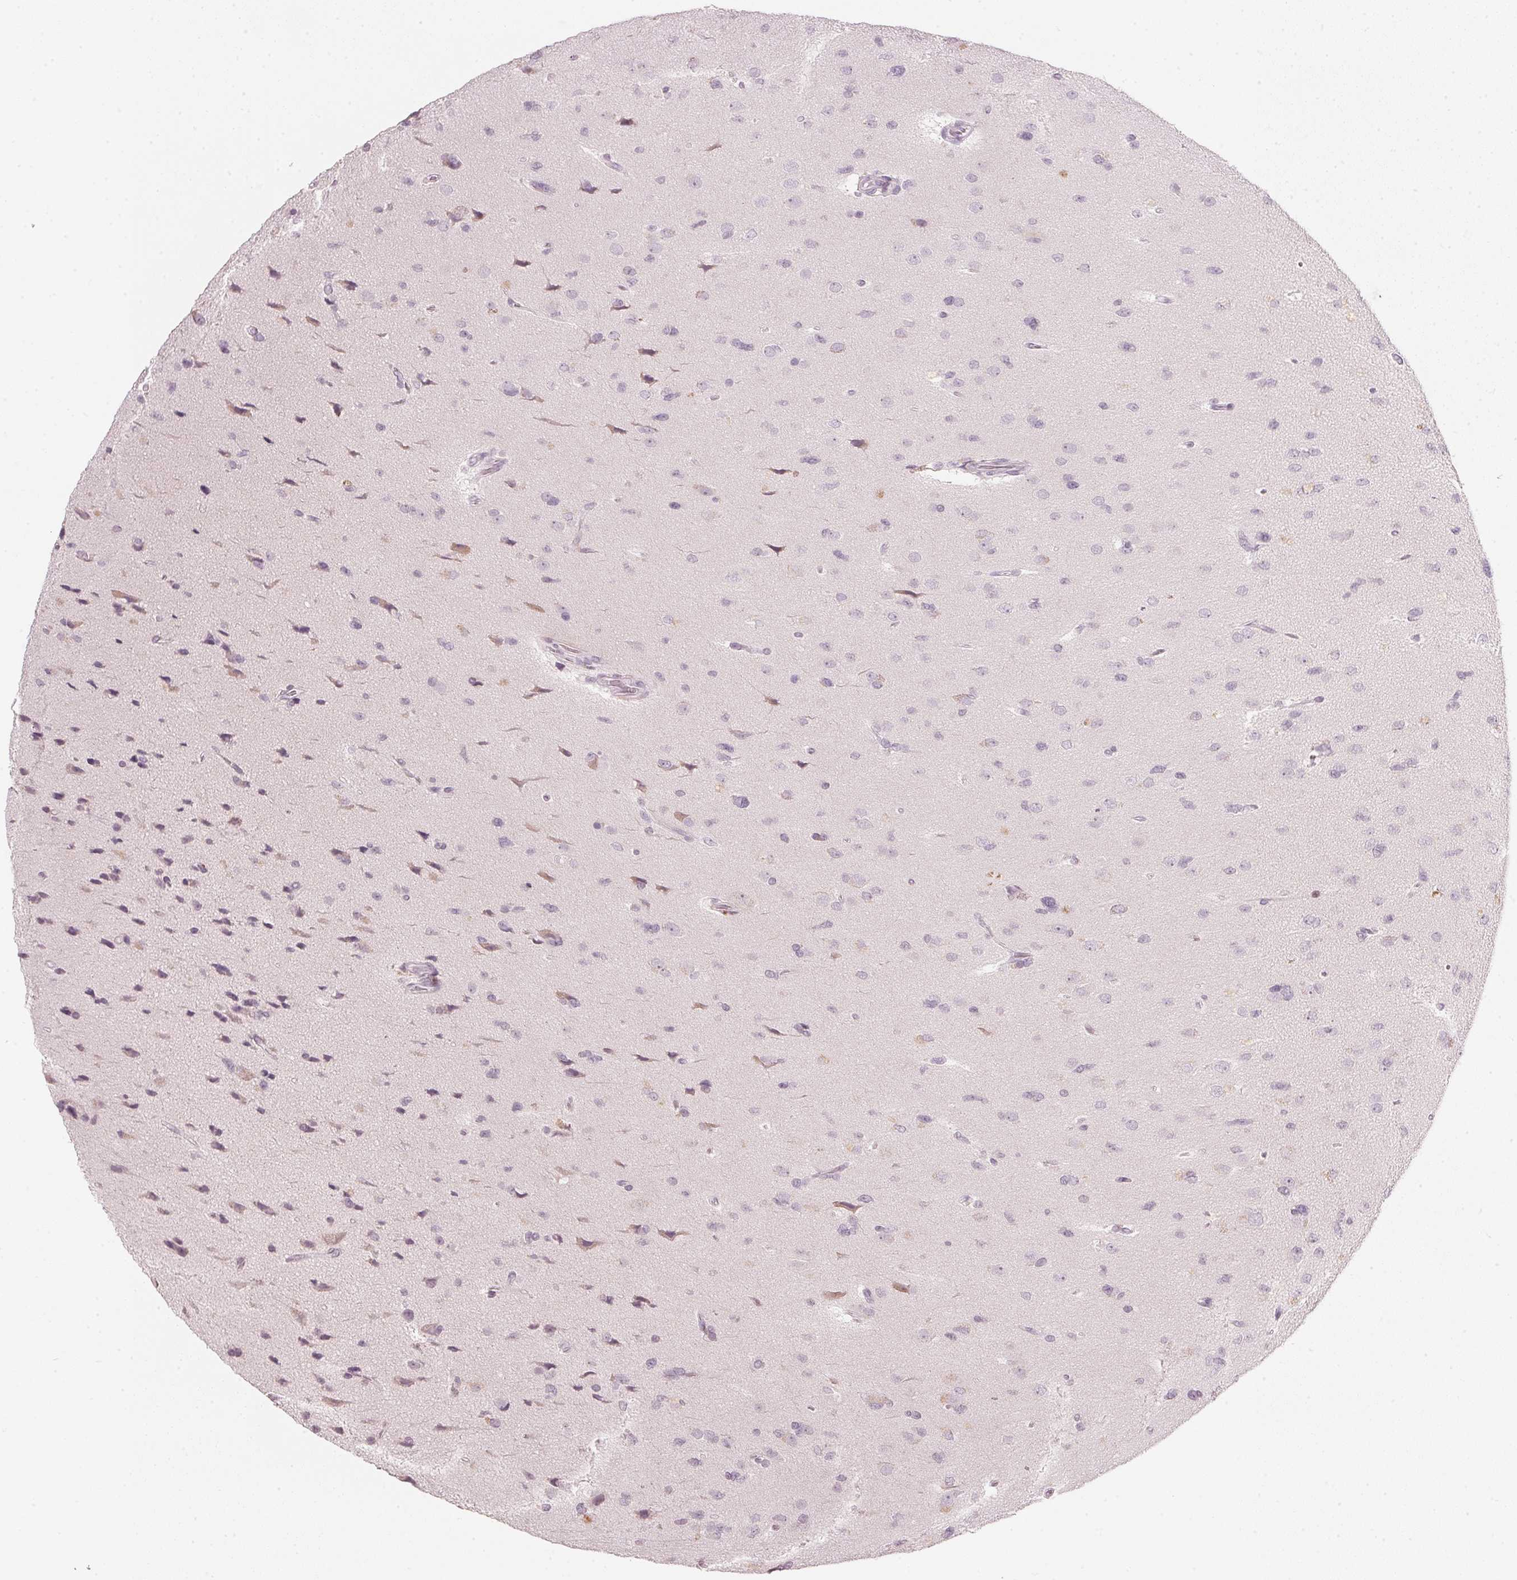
{"staining": {"intensity": "negative", "quantity": "none", "location": "none"}, "tissue": "glioma", "cell_type": "Tumor cells", "image_type": "cancer", "snomed": [{"axis": "morphology", "description": "Glioma, malignant, Low grade"}, {"axis": "topography", "description": "Brain"}], "caption": "This is a image of immunohistochemistry (IHC) staining of malignant low-grade glioma, which shows no staining in tumor cells. The staining was performed using DAB (3,3'-diaminobenzidine) to visualize the protein expression in brown, while the nuclei were stained in blue with hematoxylin (Magnification: 20x).", "gene": "SFRP4", "patient": {"sex": "female", "age": 55}}